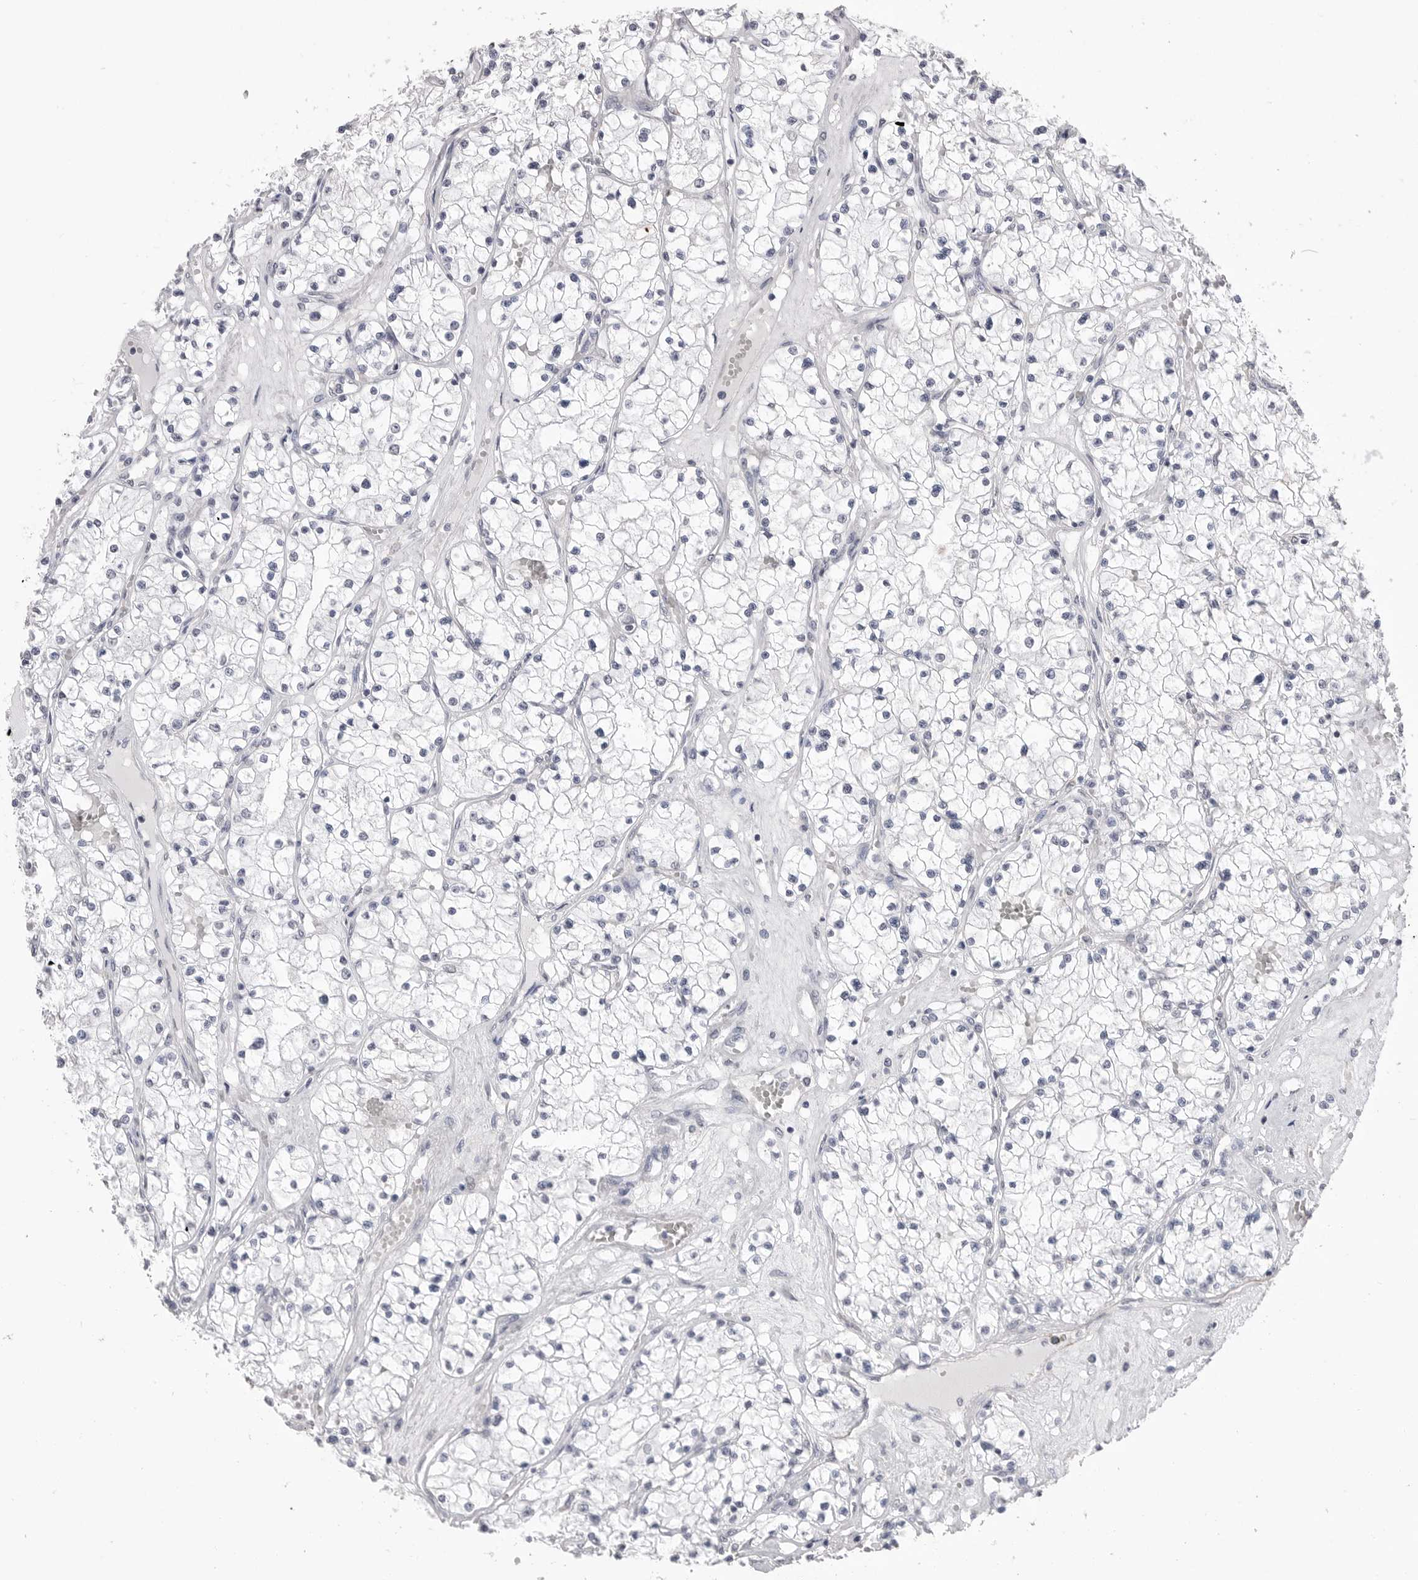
{"staining": {"intensity": "negative", "quantity": "none", "location": "none"}, "tissue": "renal cancer", "cell_type": "Tumor cells", "image_type": "cancer", "snomed": [{"axis": "morphology", "description": "Normal tissue, NOS"}, {"axis": "morphology", "description": "Adenocarcinoma, NOS"}, {"axis": "topography", "description": "Kidney"}], "caption": "Tumor cells show no significant positivity in renal cancer.", "gene": "ICAM5", "patient": {"sex": "male", "age": 68}}